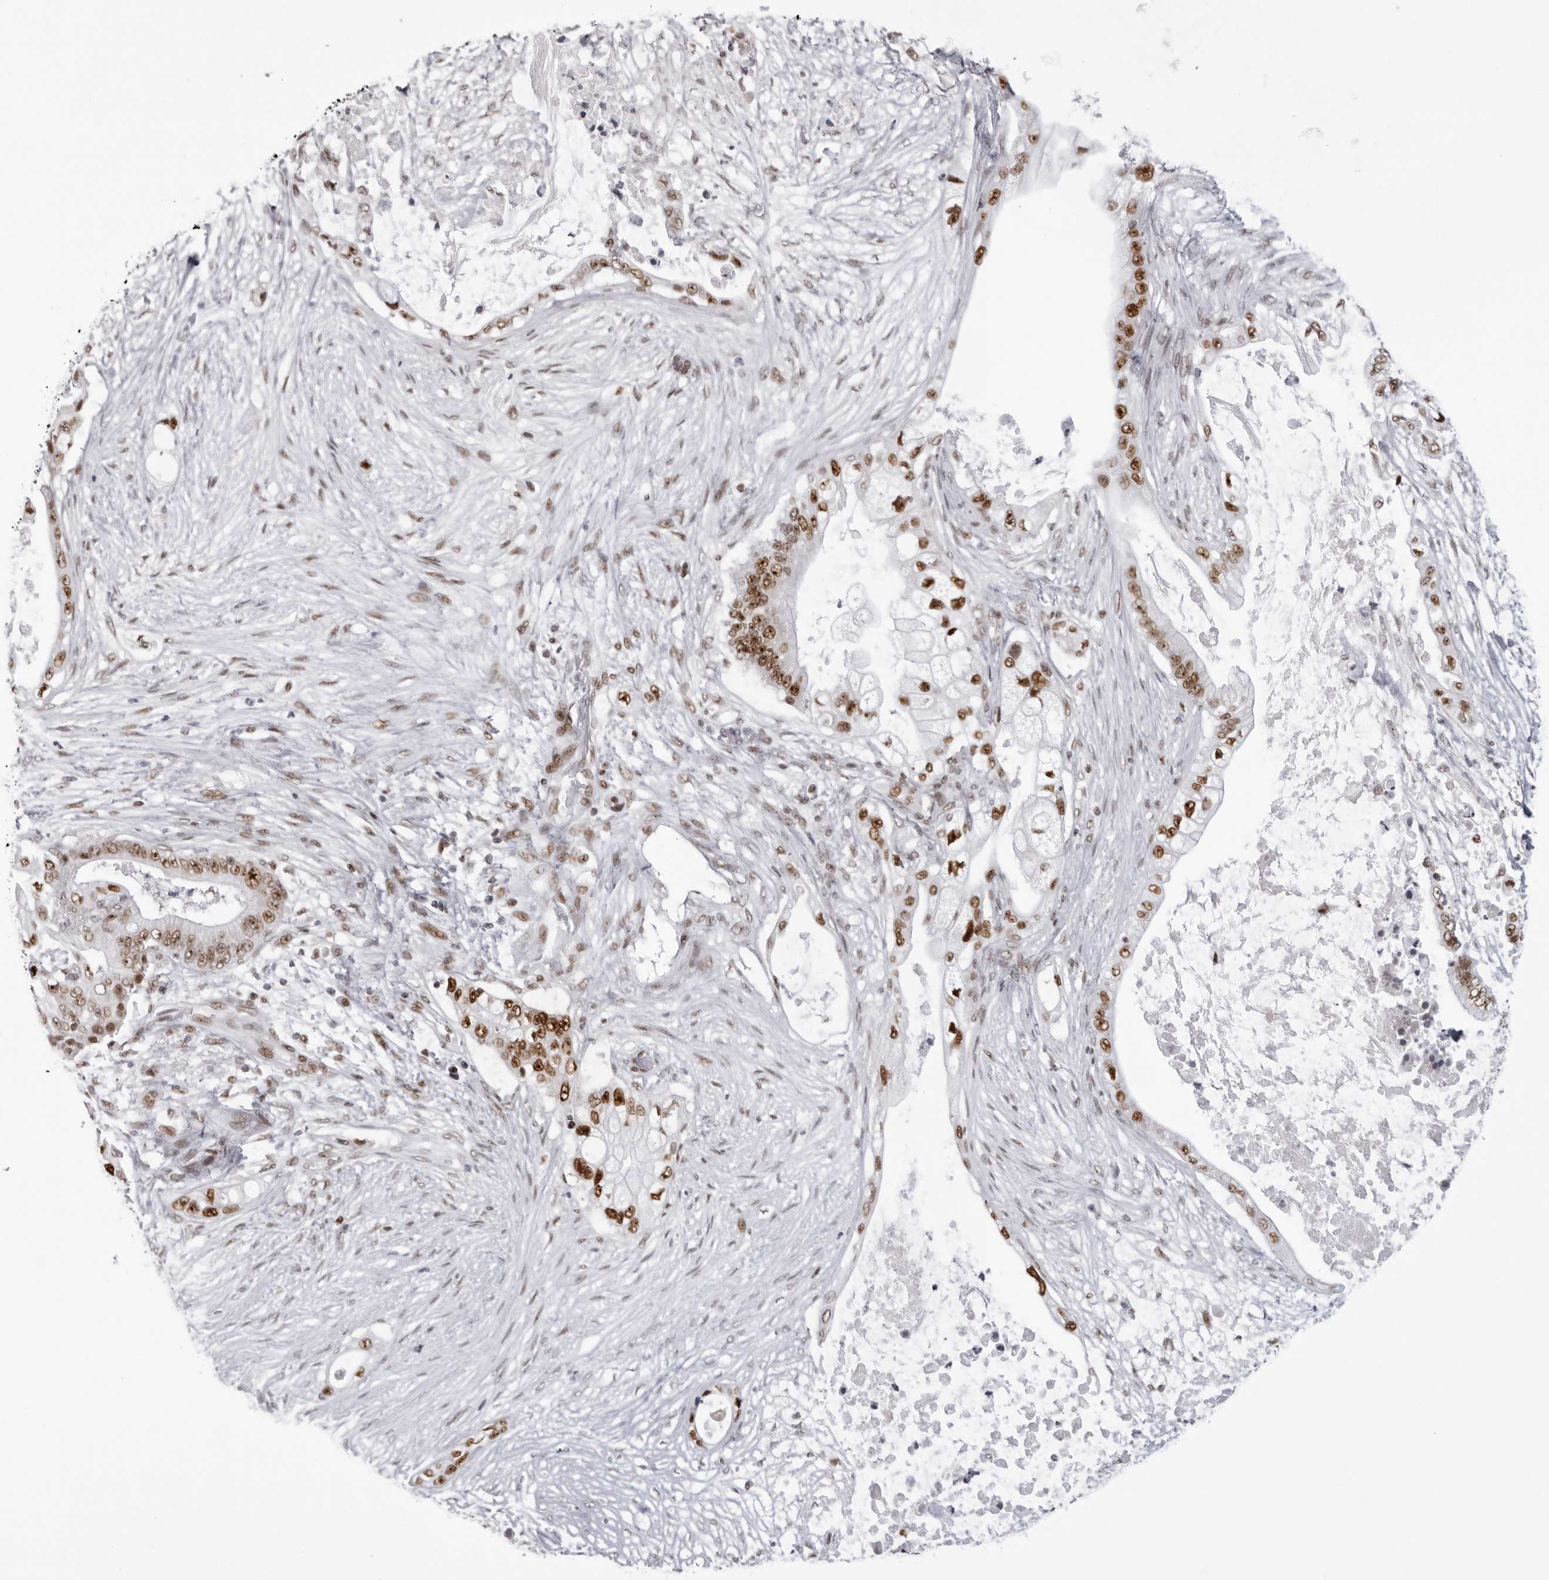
{"staining": {"intensity": "moderate", "quantity": ">75%", "location": "nuclear"}, "tissue": "pancreatic cancer", "cell_type": "Tumor cells", "image_type": "cancer", "snomed": [{"axis": "morphology", "description": "Adenocarcinoma, NOS"}, {"axis": "topography", "description": "Pancreas"}], "caption": "IHC histopathology image of neoplastic tissue: pancreatic cancer (adenocarcinoma) stained using immunohistochemistry displays medium levels of moderate protein expression localized specifically in the nuclear of tumor cells, appearing as a nuclear brown color.", "gene": "HEXIM2", "patient": {"sex": "male", "age": 53}}